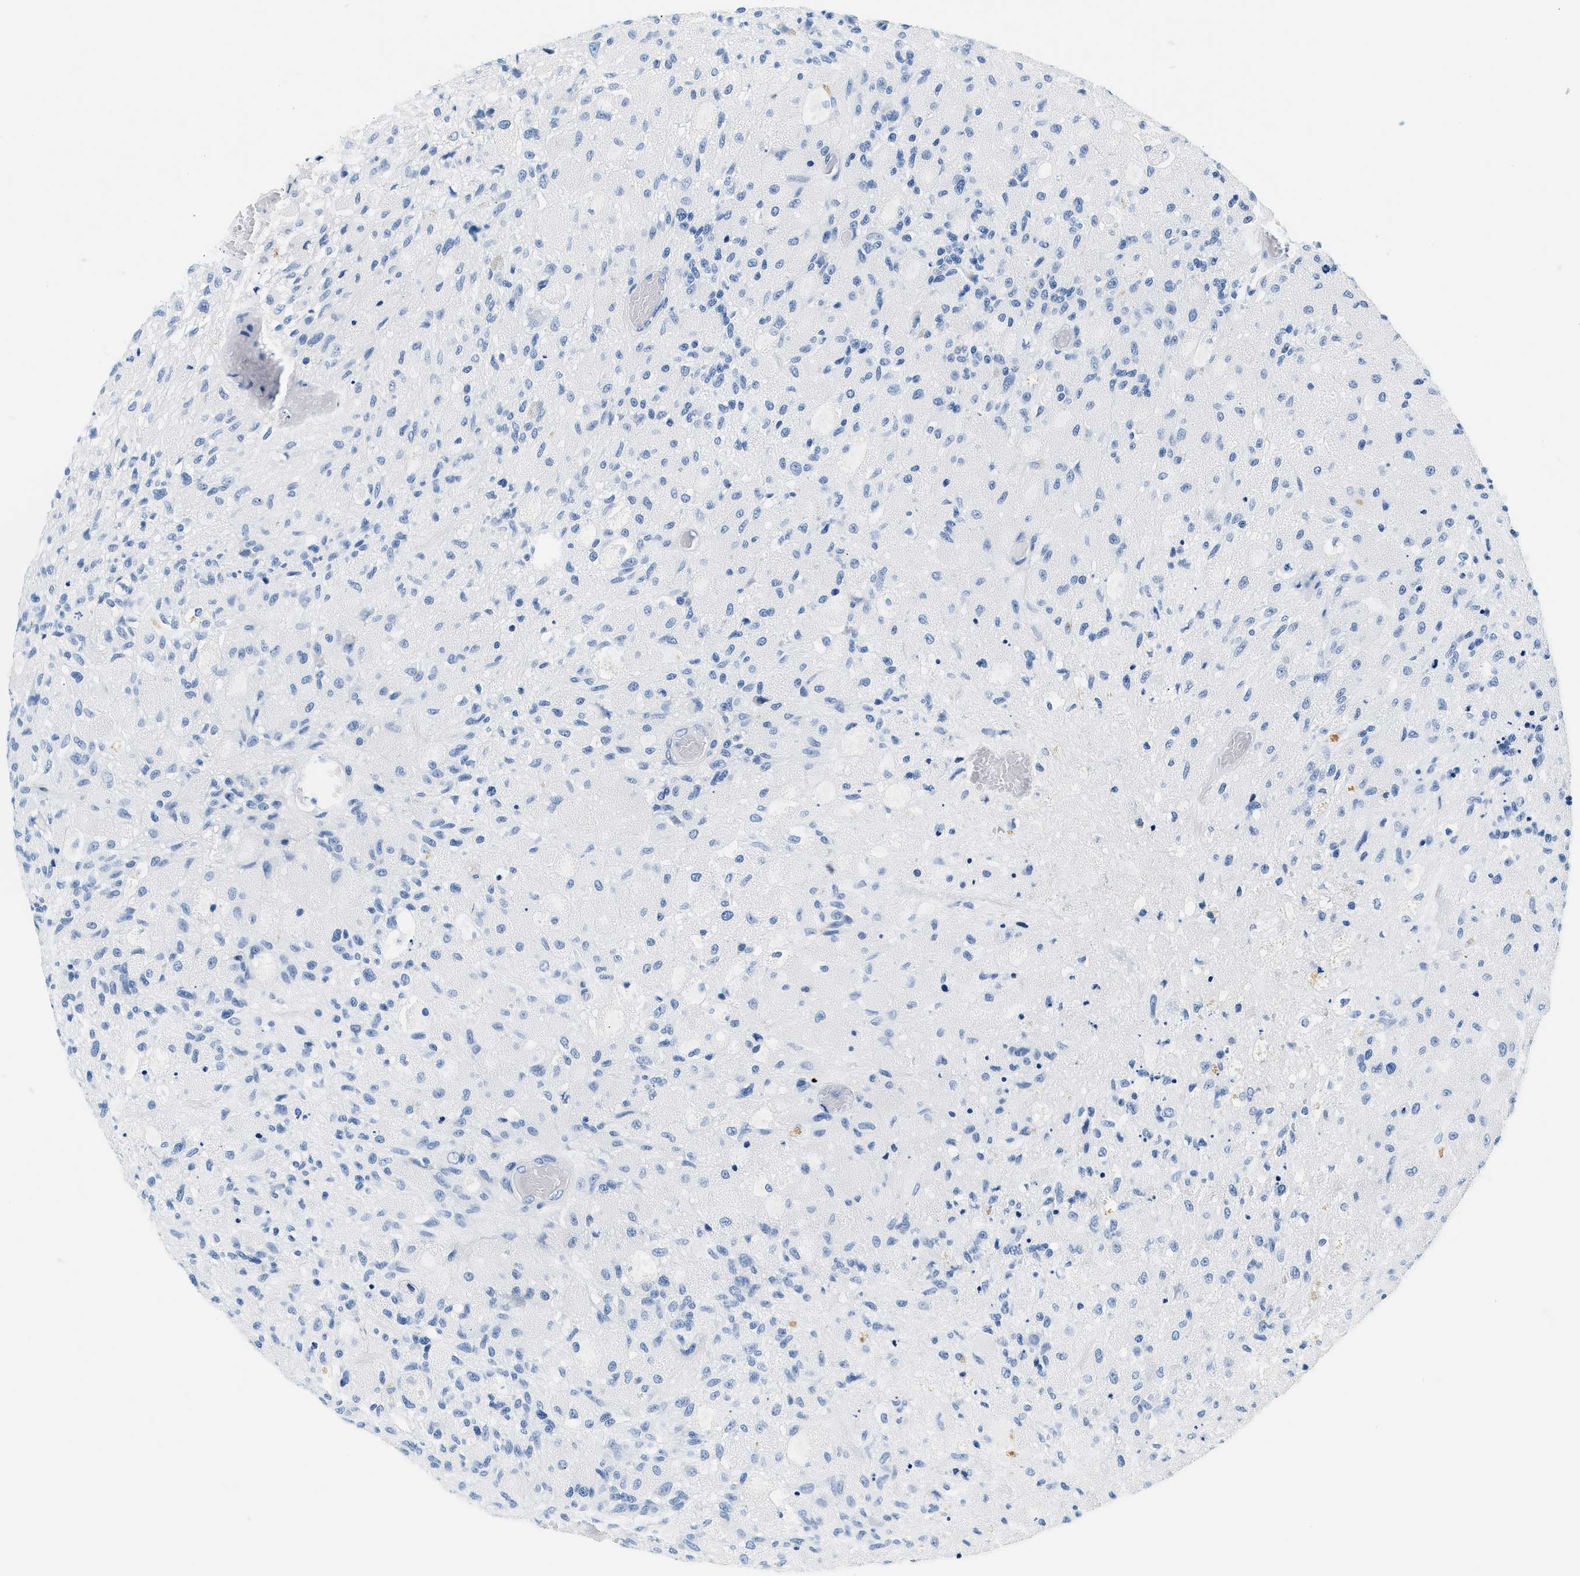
{"staining": {"intensity": "negative", "quantity": "none", "location": "none"}, "tissue": "glioma", "cell_type": "Tumor cells", "image_type": "cancer", "snomed": [{"axis": "morphology", "description": "Normal tissue, NOS"}, {"axis": "morphology", "description": "Glioma, malignant, High grade"}, {"axis": "topography", "description": "Cerebral cortex"}], "caption": "IHC of glioma displays no expression in tumor cells. (Stains: DAB (3,3'-diaminobenzidine) immunohistochemistry (IHC) with hematoxylin counter stain, Microscopy: brightfield microscopy at high magnification).", "gene": "STXBP2", "patient": {"sex": "male", "age": 77}}